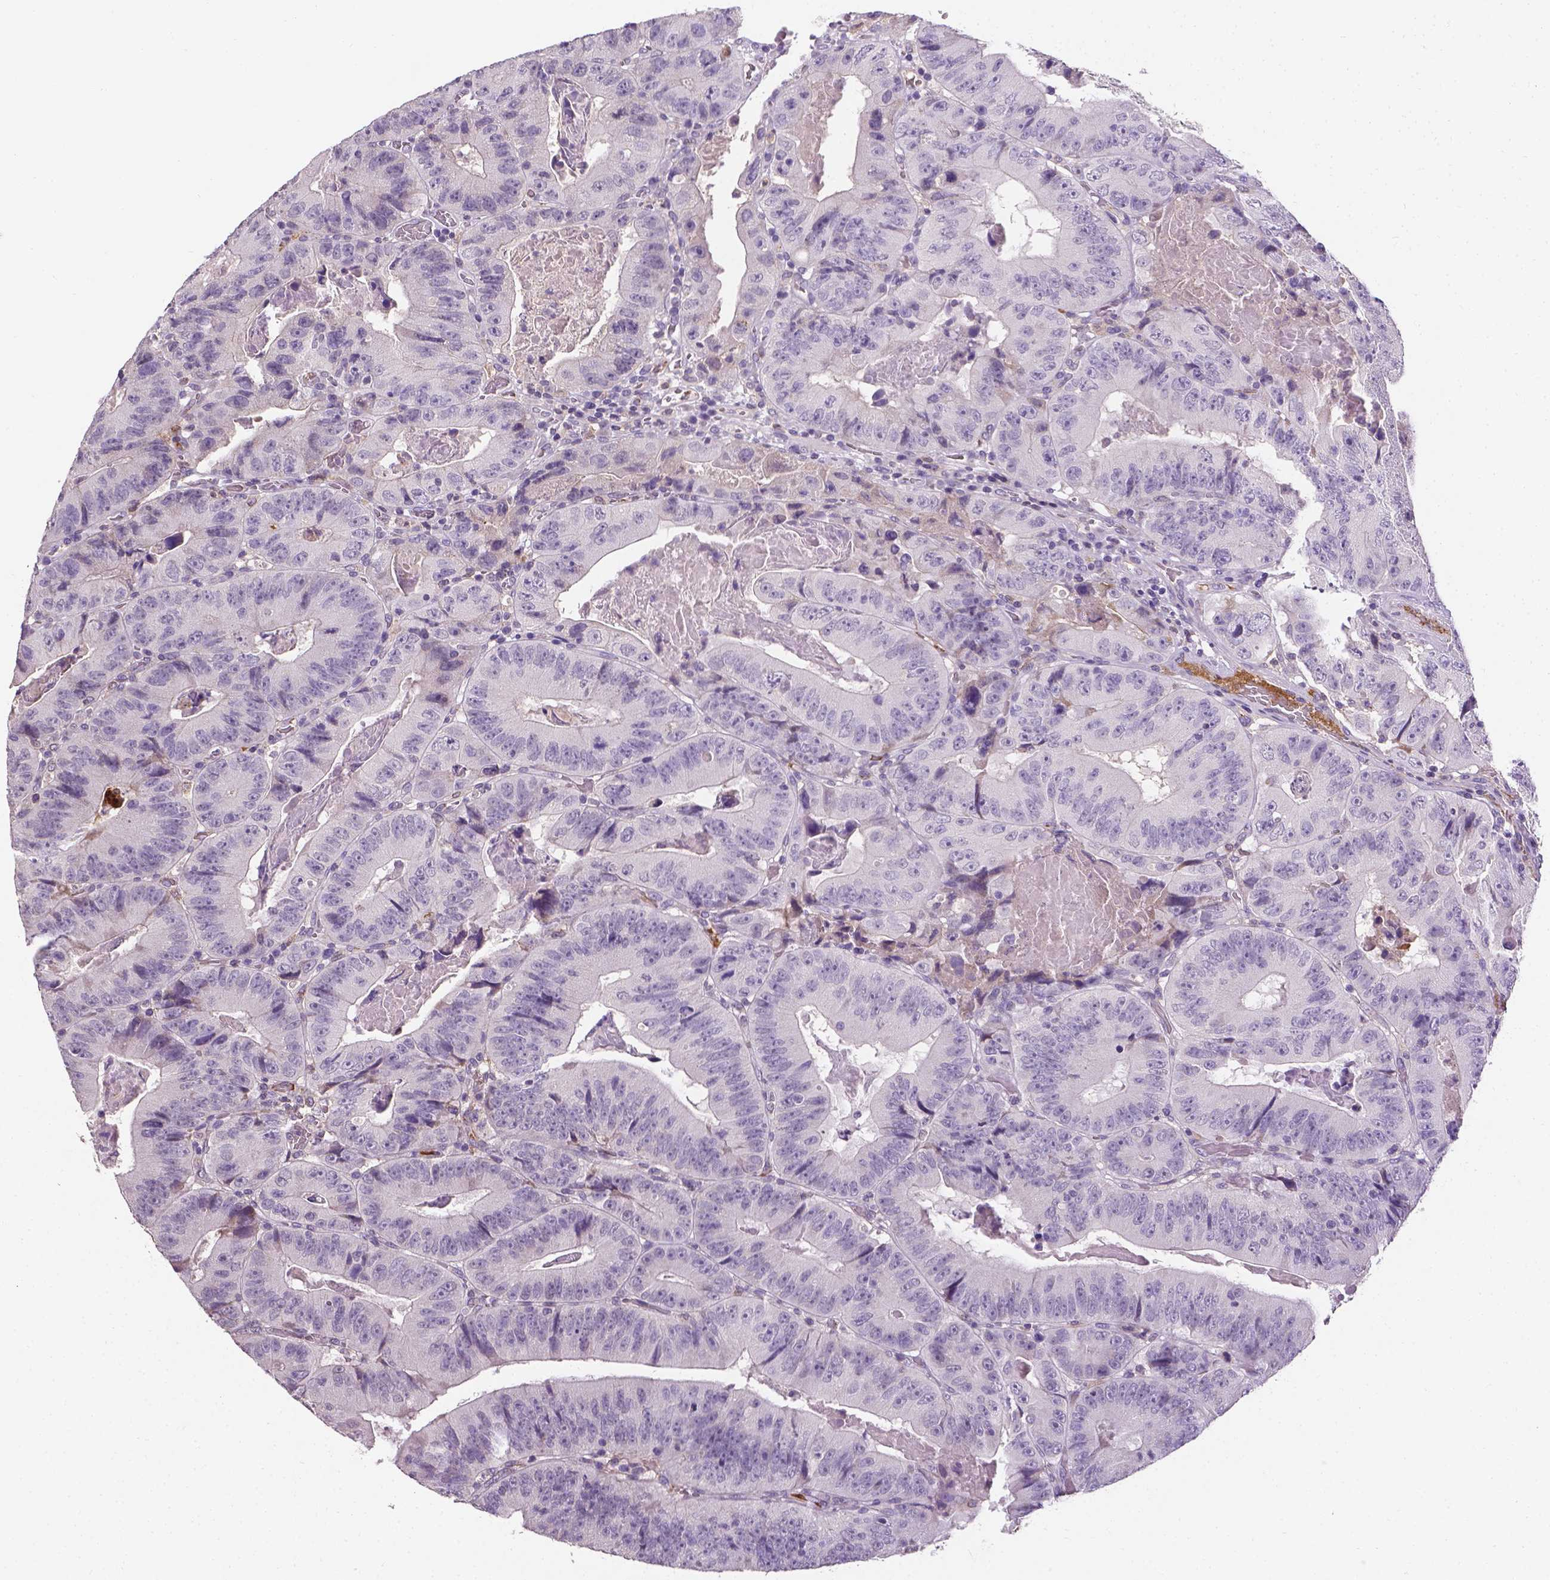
{"staining": {"intensity": "negative", "quantity": "none", "location": "none"}, "tissue": "colorectal cancer", "cell_type": "Tumor cells", "image_type": "cancer", "snomed": [{"axis": "morphology", "description": "Adenocarcinoma, NOS"}, {"axis": "topography", "description": "Colon"}], "caption": "This is a photomicrograph of immunohistochemistry (IHC) staining of colorectal adenocarcinoma, which shows no positivity in tumor cells.", "gene": "APOE", "patient": {"sex": "female", "age": 86}}